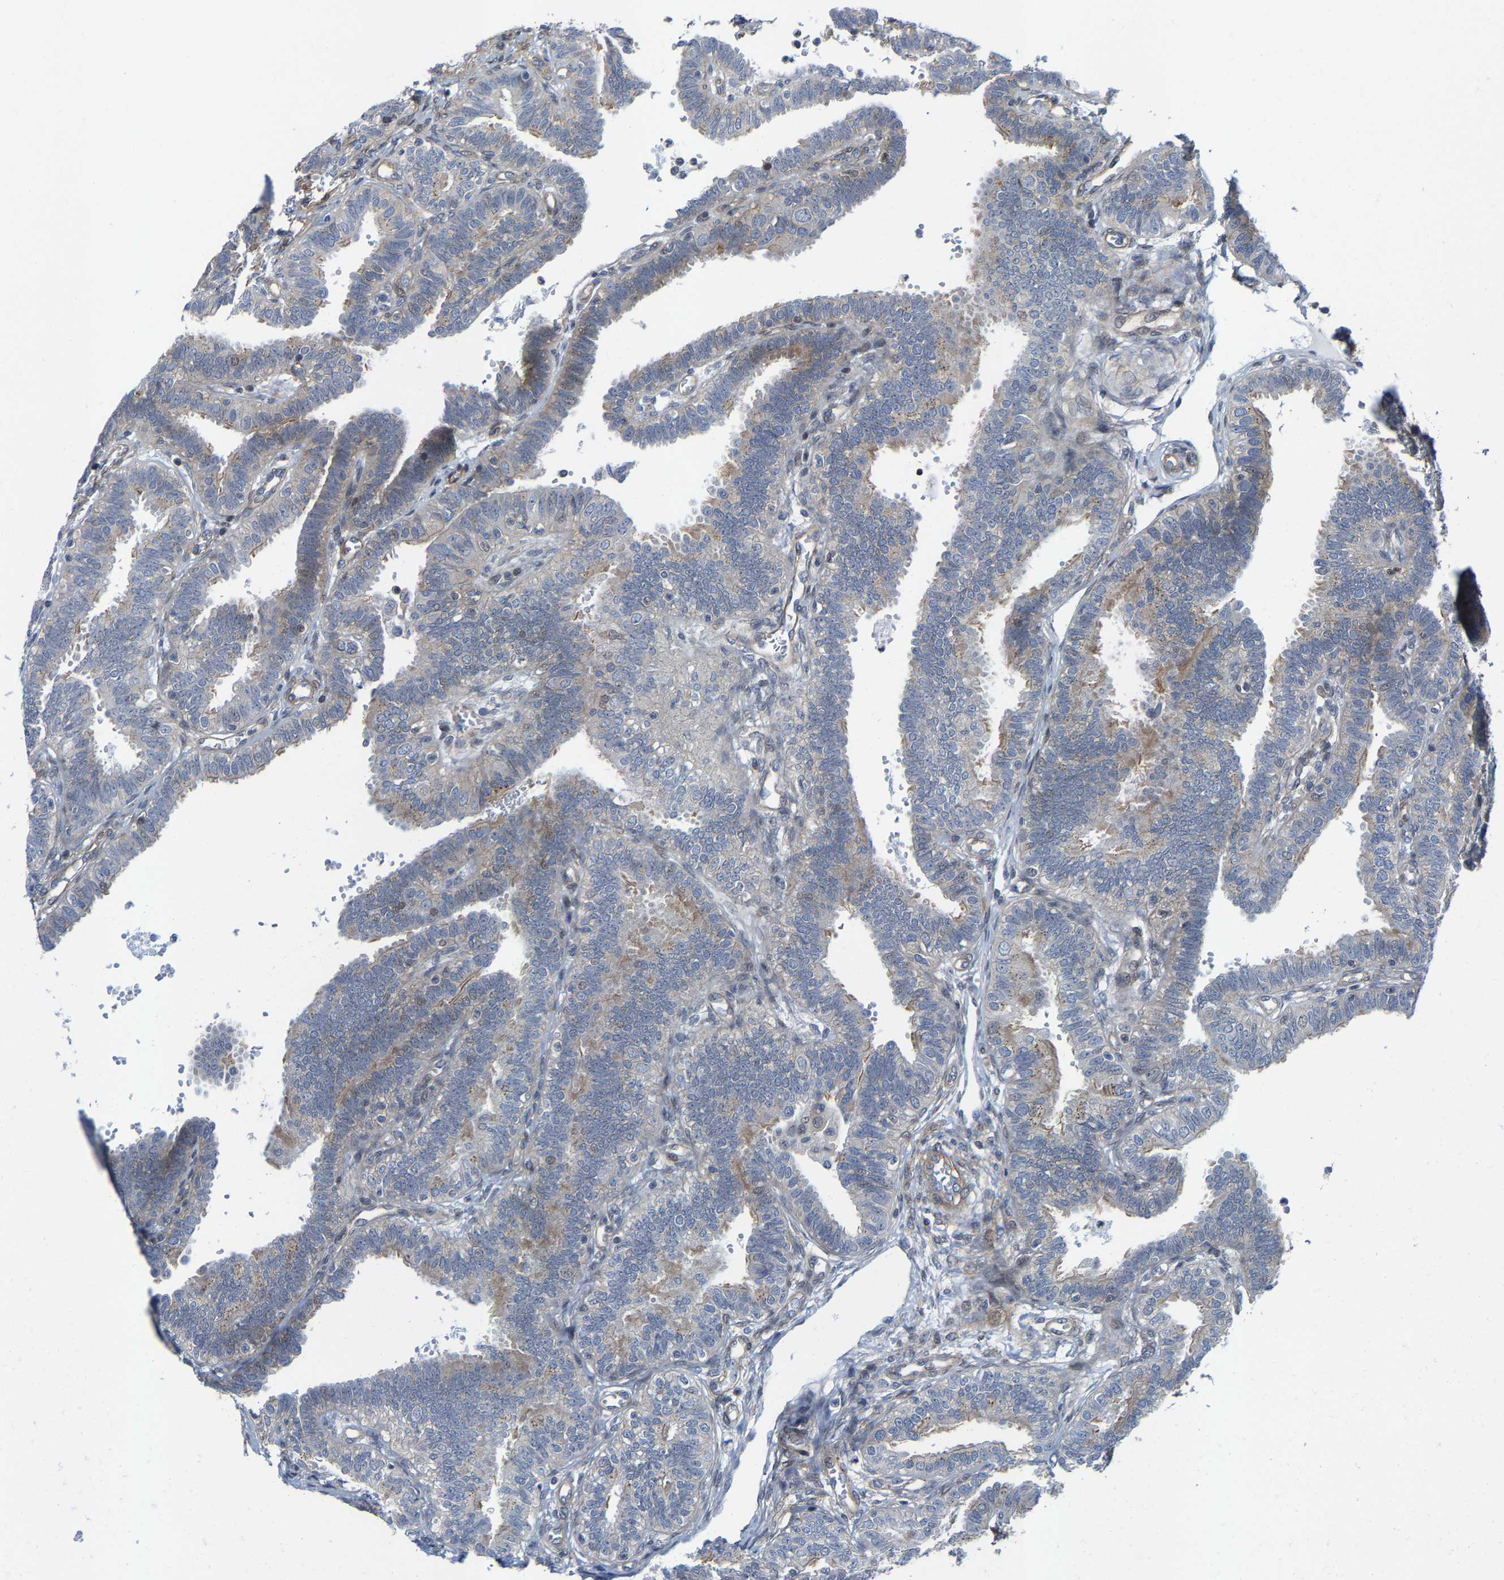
{"staining": {"intensity": "weak", "quantity": "<25%", "location": "cytoplasmic/membranous"}, "tissue": "fallopian tube", "cell_type": "Glandular cells", "image_type": "normal", "snomed": [{"axis": "morphology", "description": "Normal tissue, NOS"}, {"axis": "topography", "description": "Fallopian tube"}, {"axis": "topography", "description": "Placenta"}], "caption": "Glandular cells are negative for brown protein staining in unremarkable fallopian tube. Brightfield microscopy of immunohistochemistry (IHC) stained with DAB (brown) and hematoxylin (blue), captured at high magnification.", "gene": "TGFB1I1", "patient": {"sex": "female", "age": 34}}